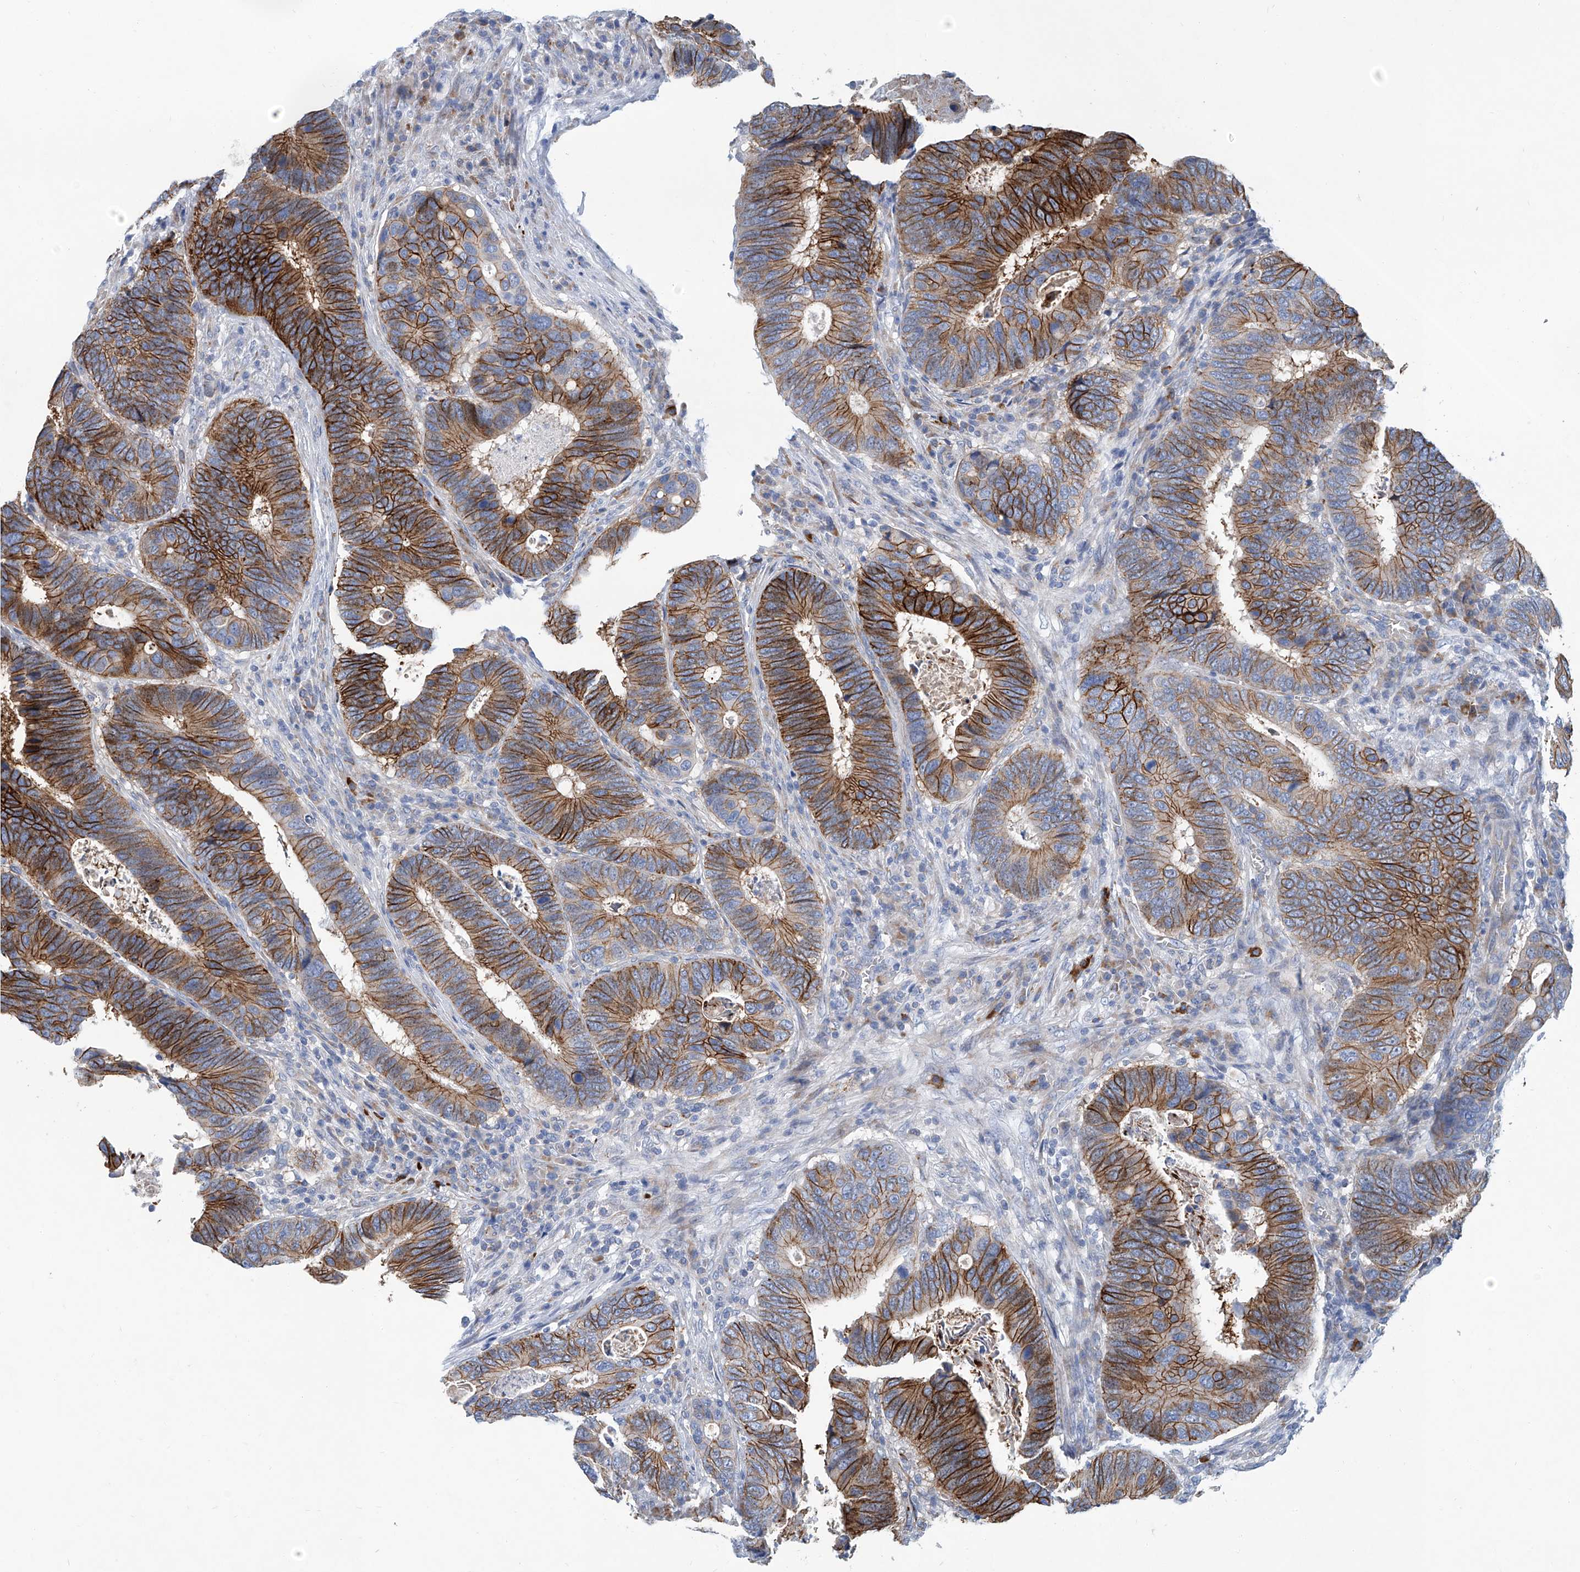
{"staining": {"intensity": "strong", "quantity": ">75%", "location": "cytoplasmic/membranous"}, "tissue": "colorectal cancer", "cell_type": "Tumor cells", "image_type": "cancer", "snomed": [{"axis": "morphology", "description": "Adenocarcinoma, NOS"}, {"axis": "topography", "description": "Colon"}], "caption": "Adenocarcinoma (colorectal) stained for a protein (brown) shows strong cytoplasmic/membranous positive positivity in approximately >75% of tumor cells.", "gene": "FPR2", "patient": {"sex": "male", "age": 72}}